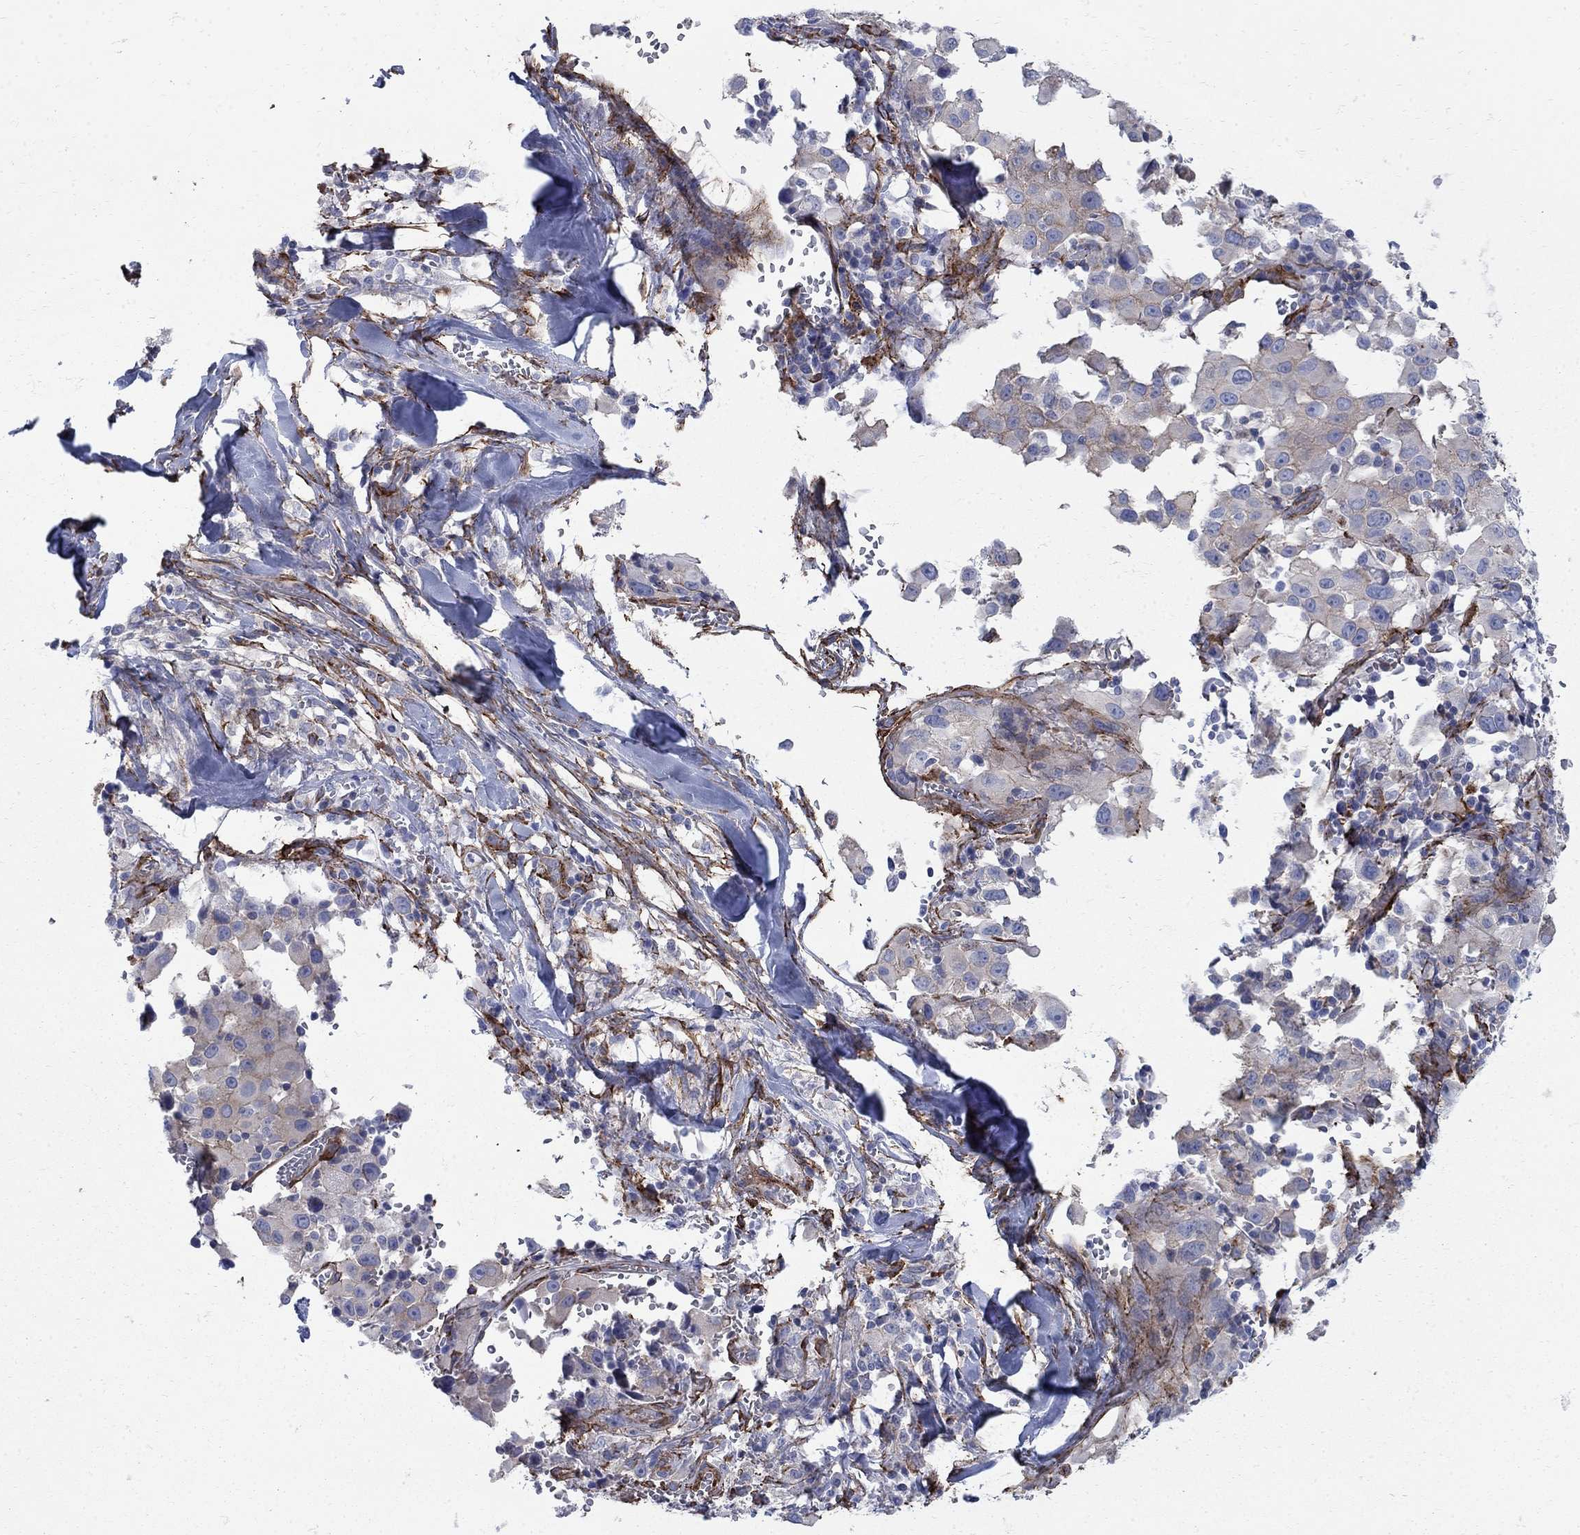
{"staining": {"intensity": "negative", "quantity": "none", "location": "none"}, "tissue": "melanoma", "cell_type": "Tumor cells", "image_type": "cancer", "snomed": [{"axis": "morphology", "description": "Malignant melanoma, Metastatic site"}, {"axis": "topography", "description": "Lymph node"}], "caption": "DAB immunohistochemical staining of melanoma exhibits no significant positivity in tumor cells.", "gene": "SEPTIN8", "patient": {"sex": "male", "age": 50}}